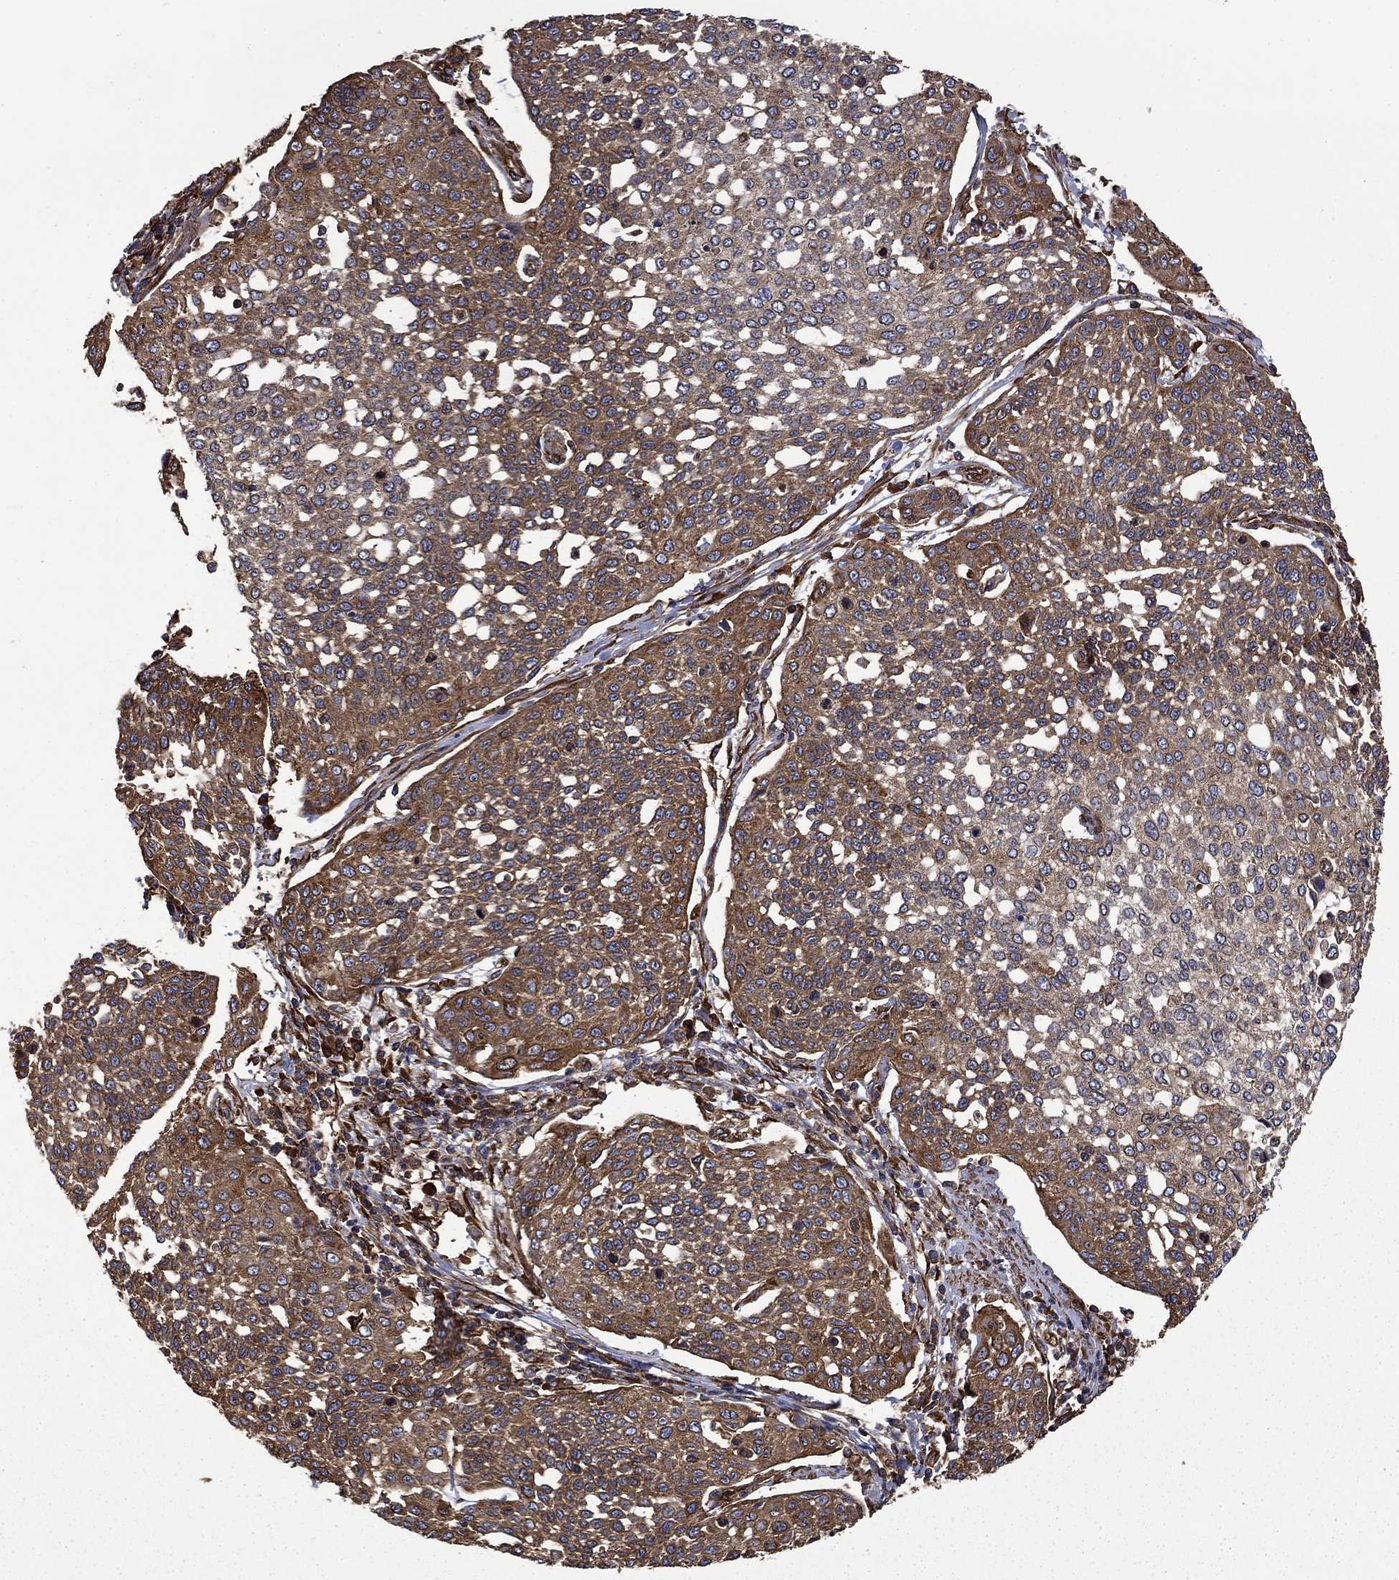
{"staining": {"intensity": "moderate", "quantity": "25%-75%", "location": "cytoplasmic/membranous"}, "tissue": "cervical cancer", "cell_type": "Tumor cells", "image_type": "cancer", "snomed": [{"axis": "morphology", "description": "Squamous cell carcinoma, NOS"}, {"axis": "topography", "description": "Cervix"}], "caption": "Human cervical squamous cell carcinoma stained with a brown dye demonstrates moderate cytoplasmic/membranous positive expression in about 25%-75% of tumor cells.", "gene": "CUTC", "patient": {"sex": "female", "age": 34}}